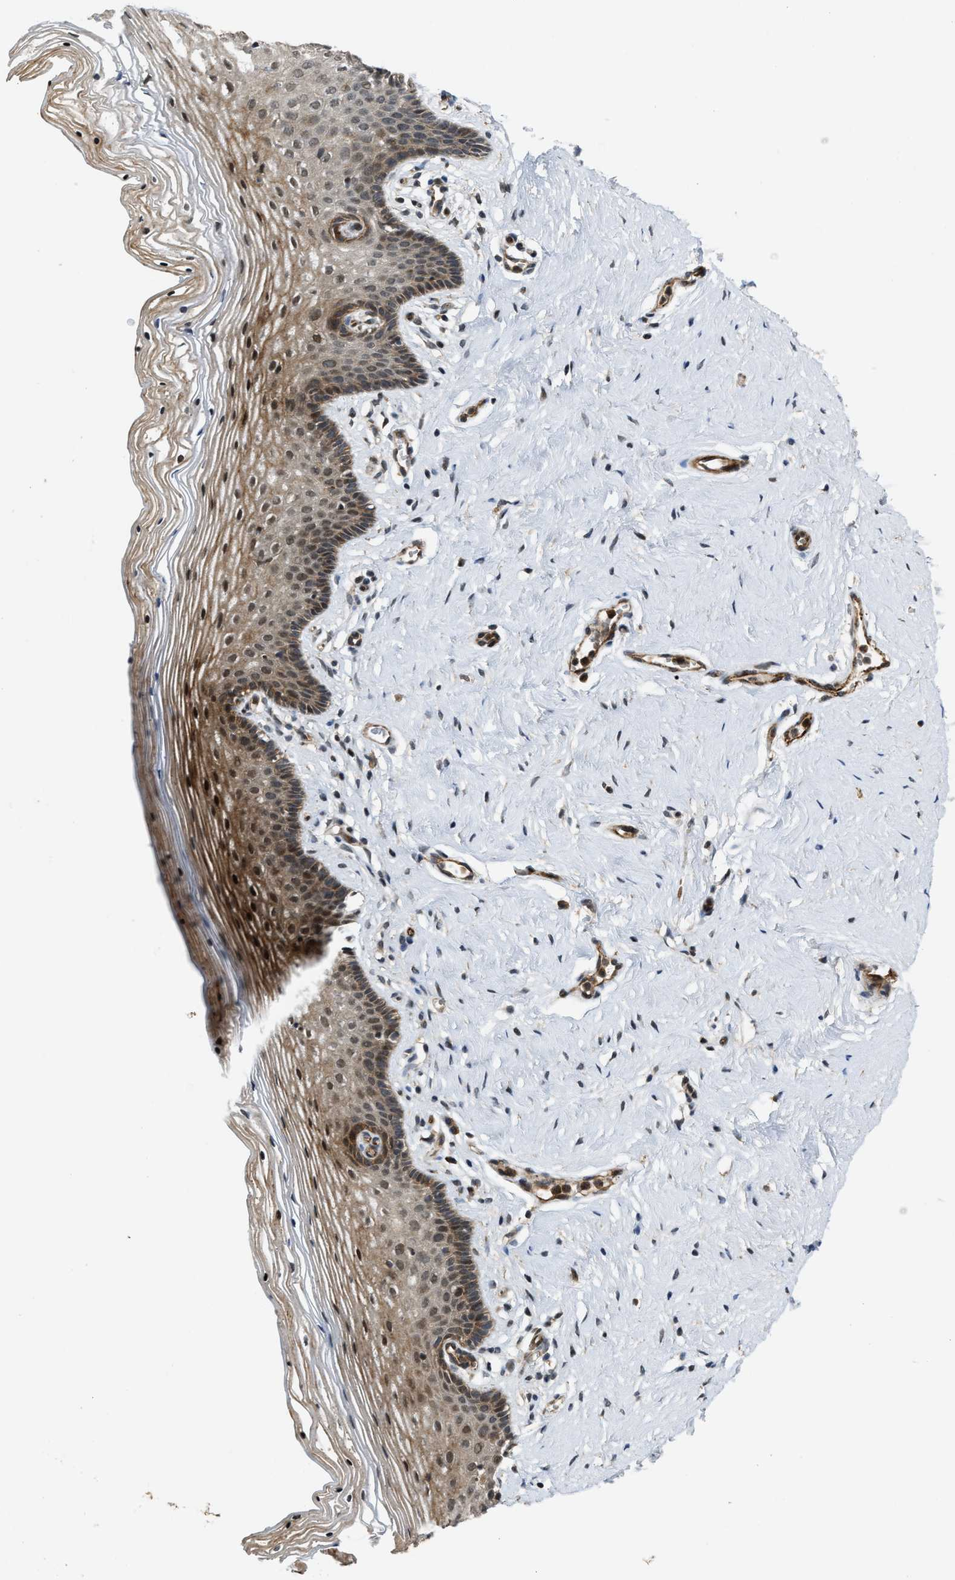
{"staining": {"intensity": "moderate", "quantity": "25%-75%", "location": "cytoplasmic/membranous,nuclear"}, "tissue": "vagina", "cell_type": "Squamous epithelial cells", "image_type": "normal", "snomed": [{"axis": "morphology", "description": "Normal tissue, NOS"}, {"axis": "topography", "description": "Vagina"}], "caption": "IHC of benign vagina shows medium levels of moderate cytoplasmic/membranous,nuclear staining in approximately 25%-75% of squamous epithelial cells. Immunohistochemistry stains the protein in brown and the nuclei are stained blue.", "gene": "DPF2", "patient": {"sex": "female", "age": 32}}